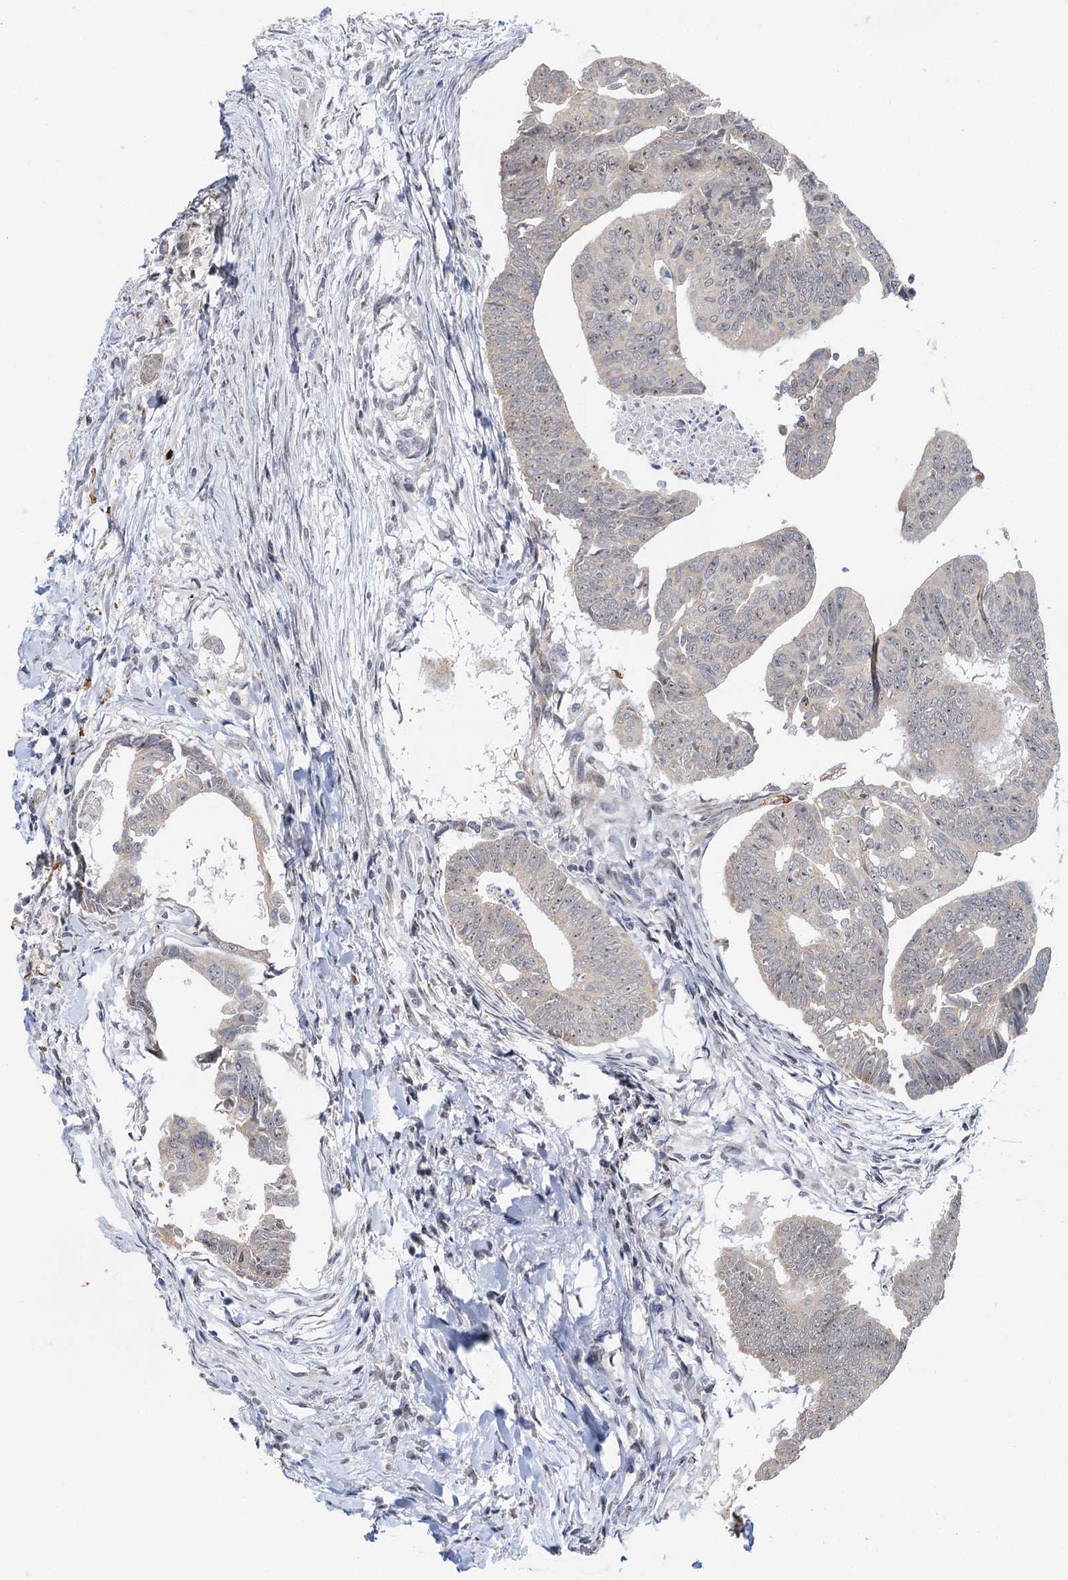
{"staining": {"intensity": "negative", "quantity": "none", "location": "none"}, "tissue": "colorectal cancer", "cell_type": "Tumor cells", "image_type": "cancer", "snomed": [{"axis": "morphology", "description": "Adenocarcinoma, NOS"}, {"axis": "topography", "description": "Rectum"}], "caption": "Micrograph shows no protein expression in tumor cells of adenocarcinoma (colorectal) tissue. (DAB IHC visualized using brightfield microscopy, high magnification).", "gene": "NAT10", "patient": {"sex": "female", "age": 65}}